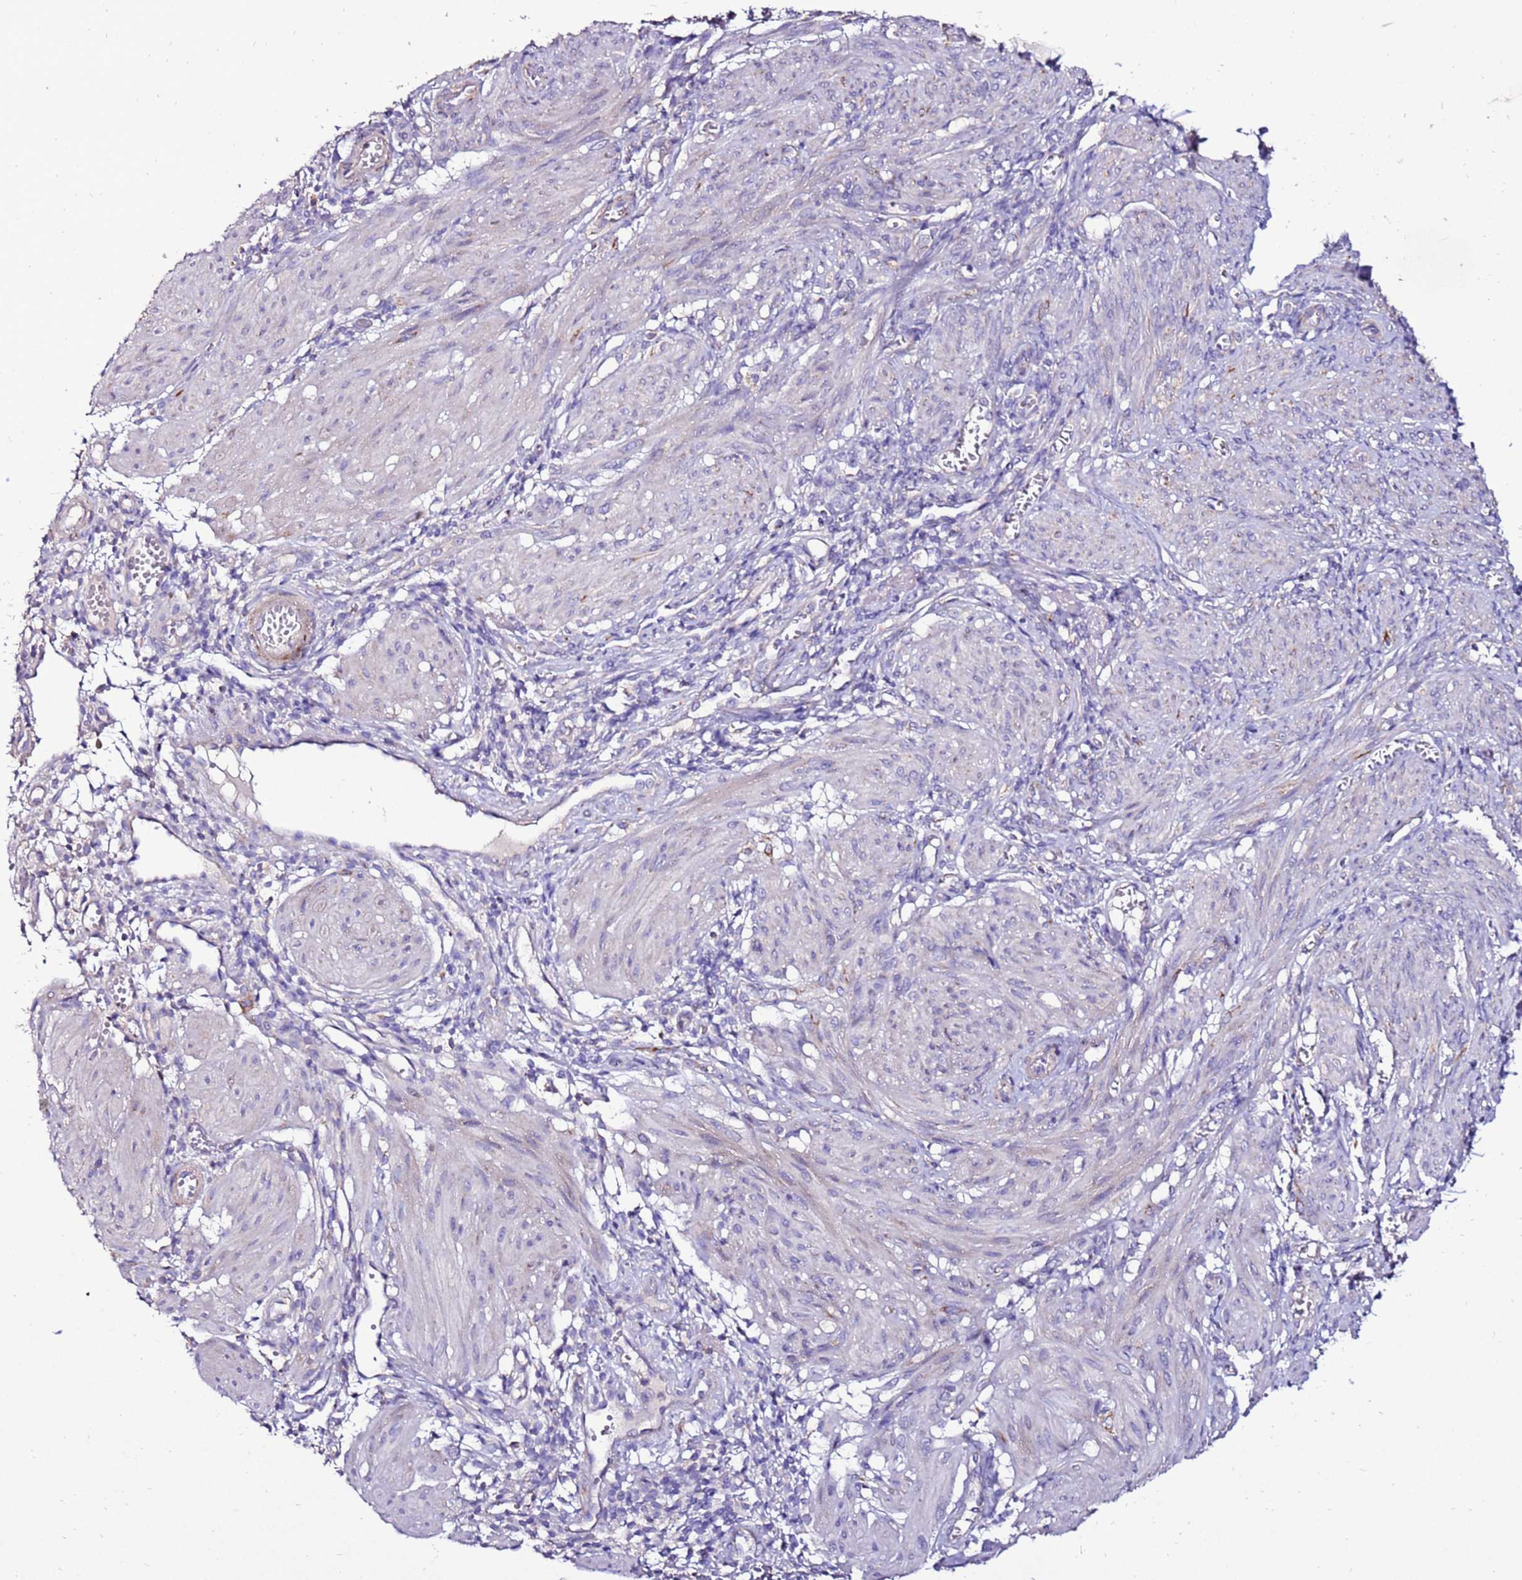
{"staining": {"intensity": "moderate", "quantity": "<25%", "location": "cytoplasmic/membranous"}, "tissue": "smooth muscle", "cell_type": "Smooth muscle cells", "image_type": "normal", "snomed": [{"axis": "morphology", "description": "Normal tissue, NOS"}, {"axis": "topography", "description": "Smooth muscle"}], "caption": "The micrograph reveals immunohistochemical staining of benign smooth muscle. There is moderate cytoplasmic/membranous expression is present in approximately <25% of smooth muscle cells.", "gene": "TMEM106C", "patient": {"sex": "female", "age": 39}}